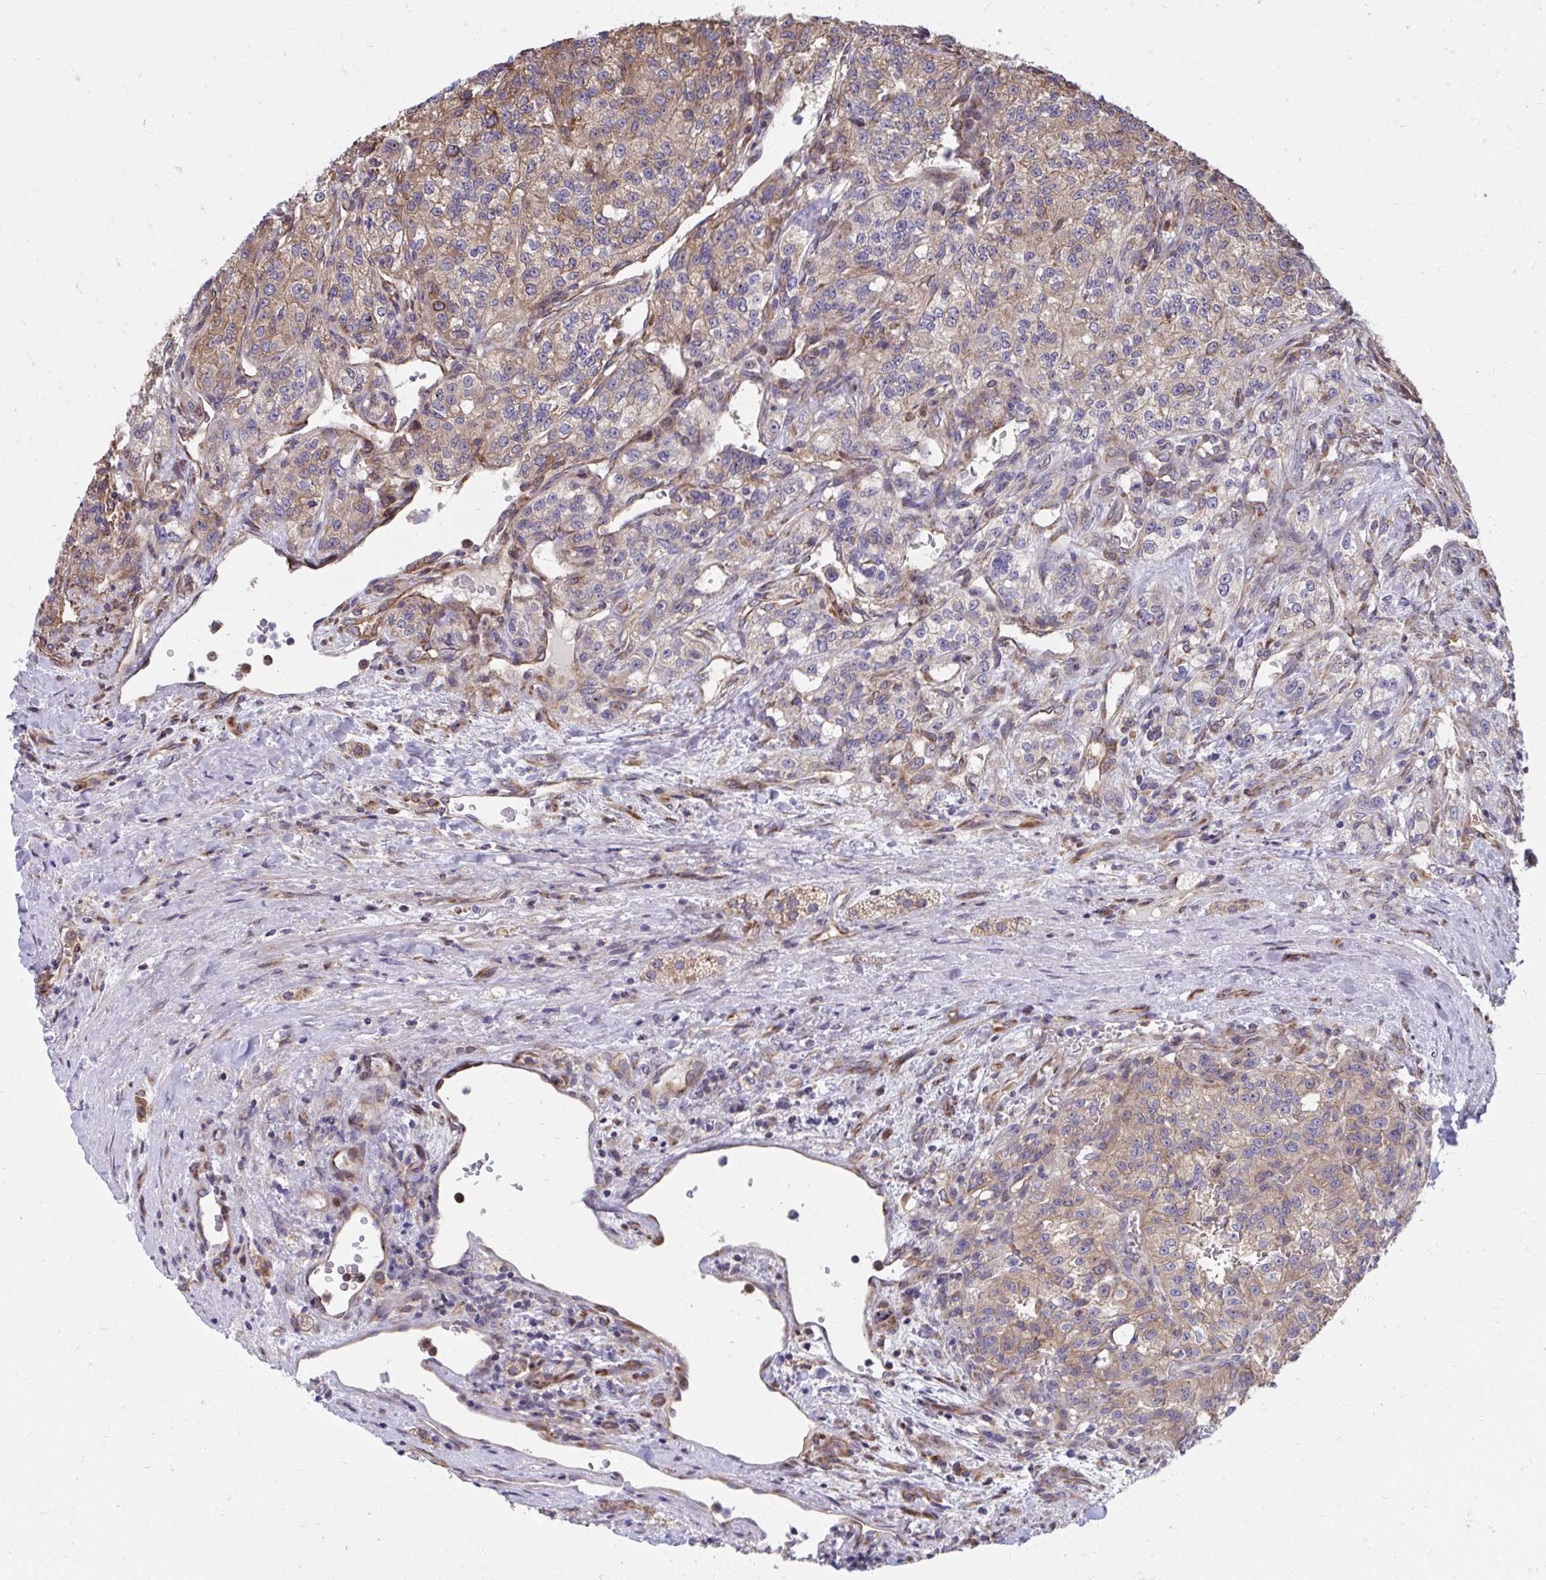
{"staining": {"intensity": "moderate", "quantity": ">75%", "location": "cytoplasmic/membranous"}, "tissue": "renal cancer", "cell_type": "Tumor cells", "image_type": "cancer", "snomed": [{"axis": "morphology", "description": "Adenocarcinoma, NOS"}, {"axis": "topography", "description": "Kidney"}], "caption": "Moderate cytoplasmic/membranous protein expression is identified in about >75% of tumor cells in adenocarcinoma (renal).", "gene": "ZNF778", "patient": {"sex": "female", "age": 63}}